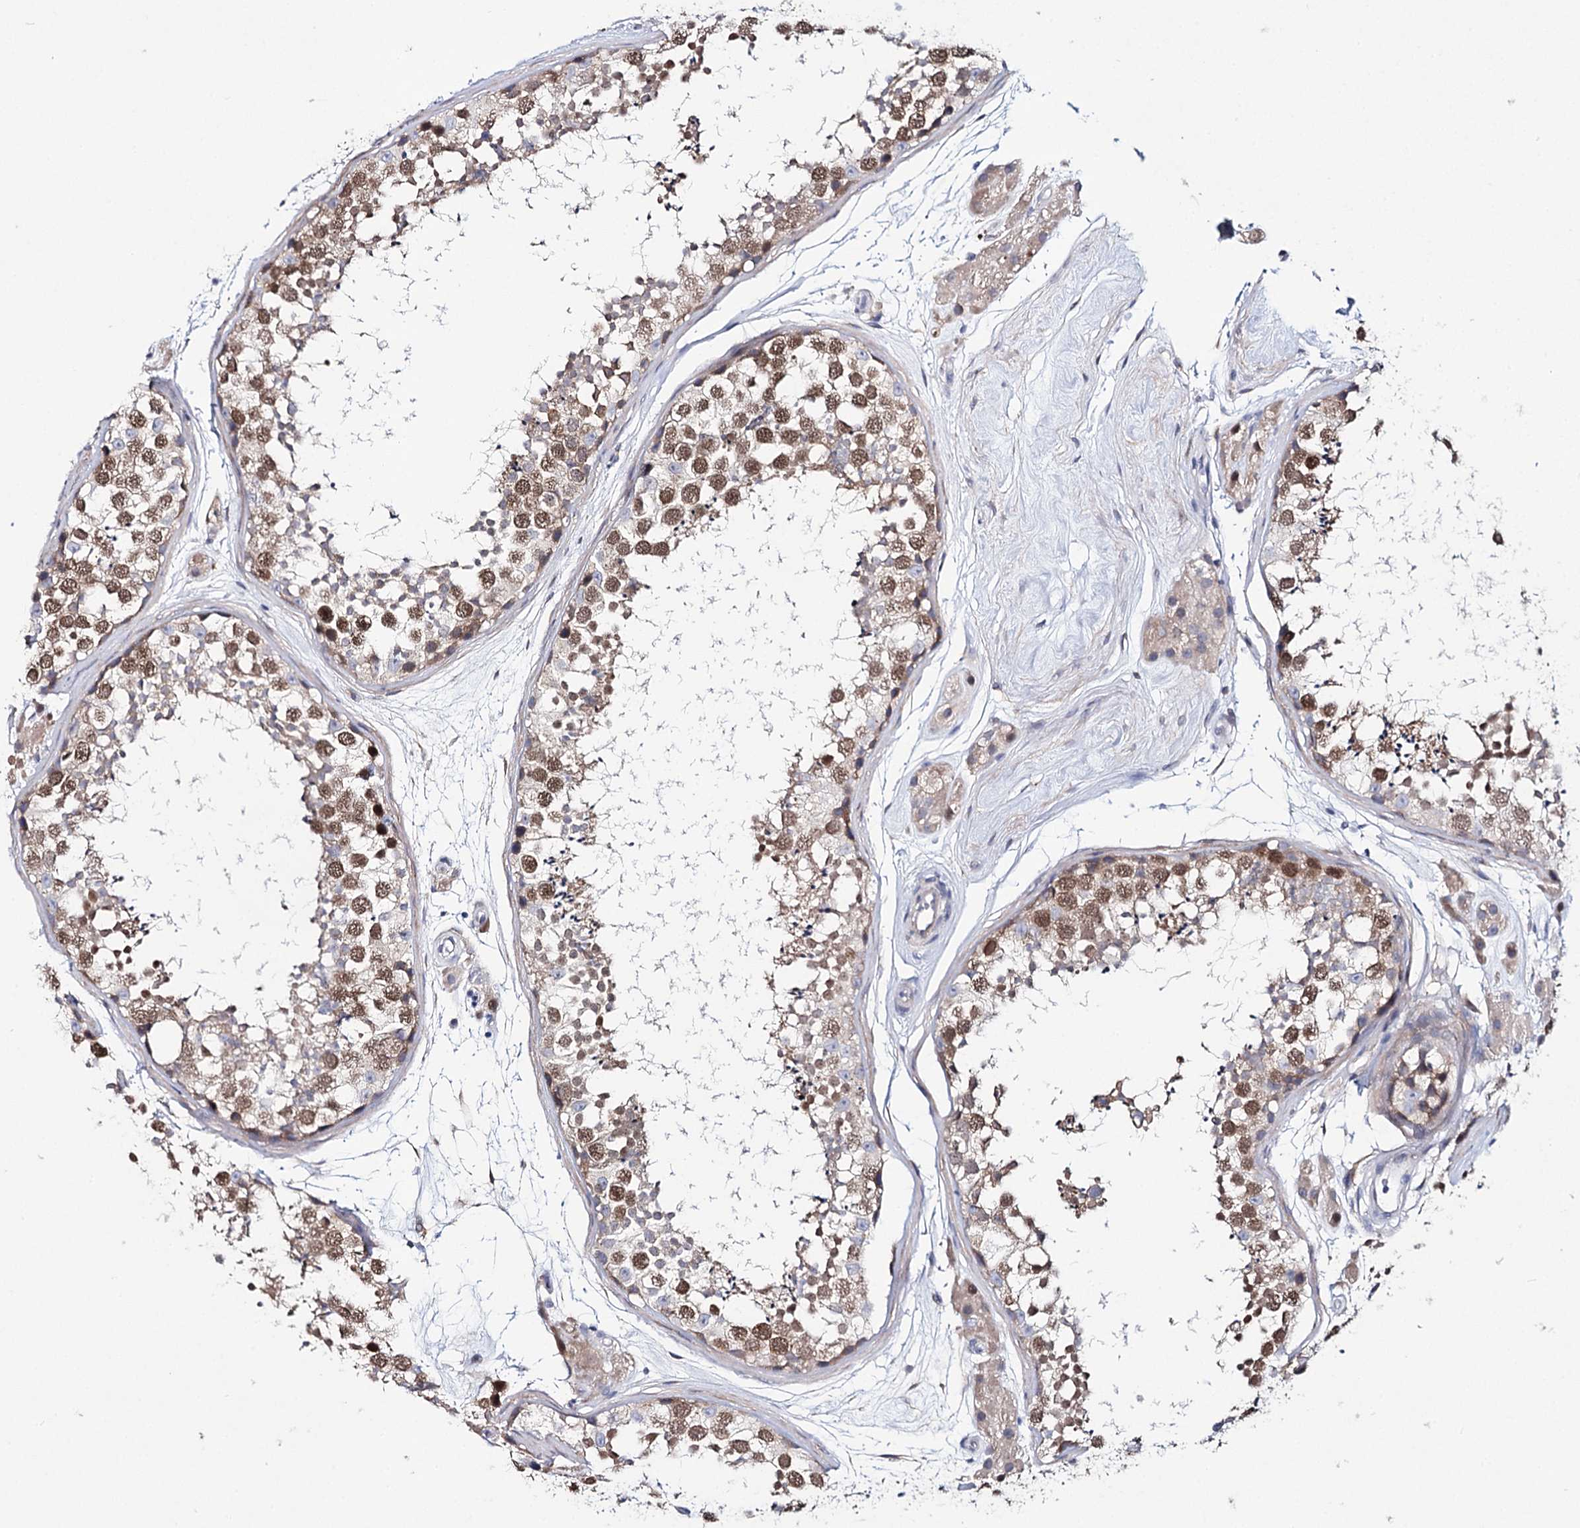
{"staining": {"intensity": "moderate", "quantity": "25%-75%", "location": "nuclear"}, "tissue": "testis", "cell_type": "Cells in seminiferous ducts", "image_type": "normal", "snomed": [{"axis": "morphology", "description": "Normal tissue, NOS"}, {"axis": "topography", "description": "Testis"}], "caption": "Protein expression analysis of unremarkable testis exhibits moderate nuclear staining in approximately 25%-75% of cells in seminiferous ducts. (DAB = brown stain, brightfield microscopy at high magnification).", "gene": "TEX12", "patient": {"sex": "male", "age": 56}}